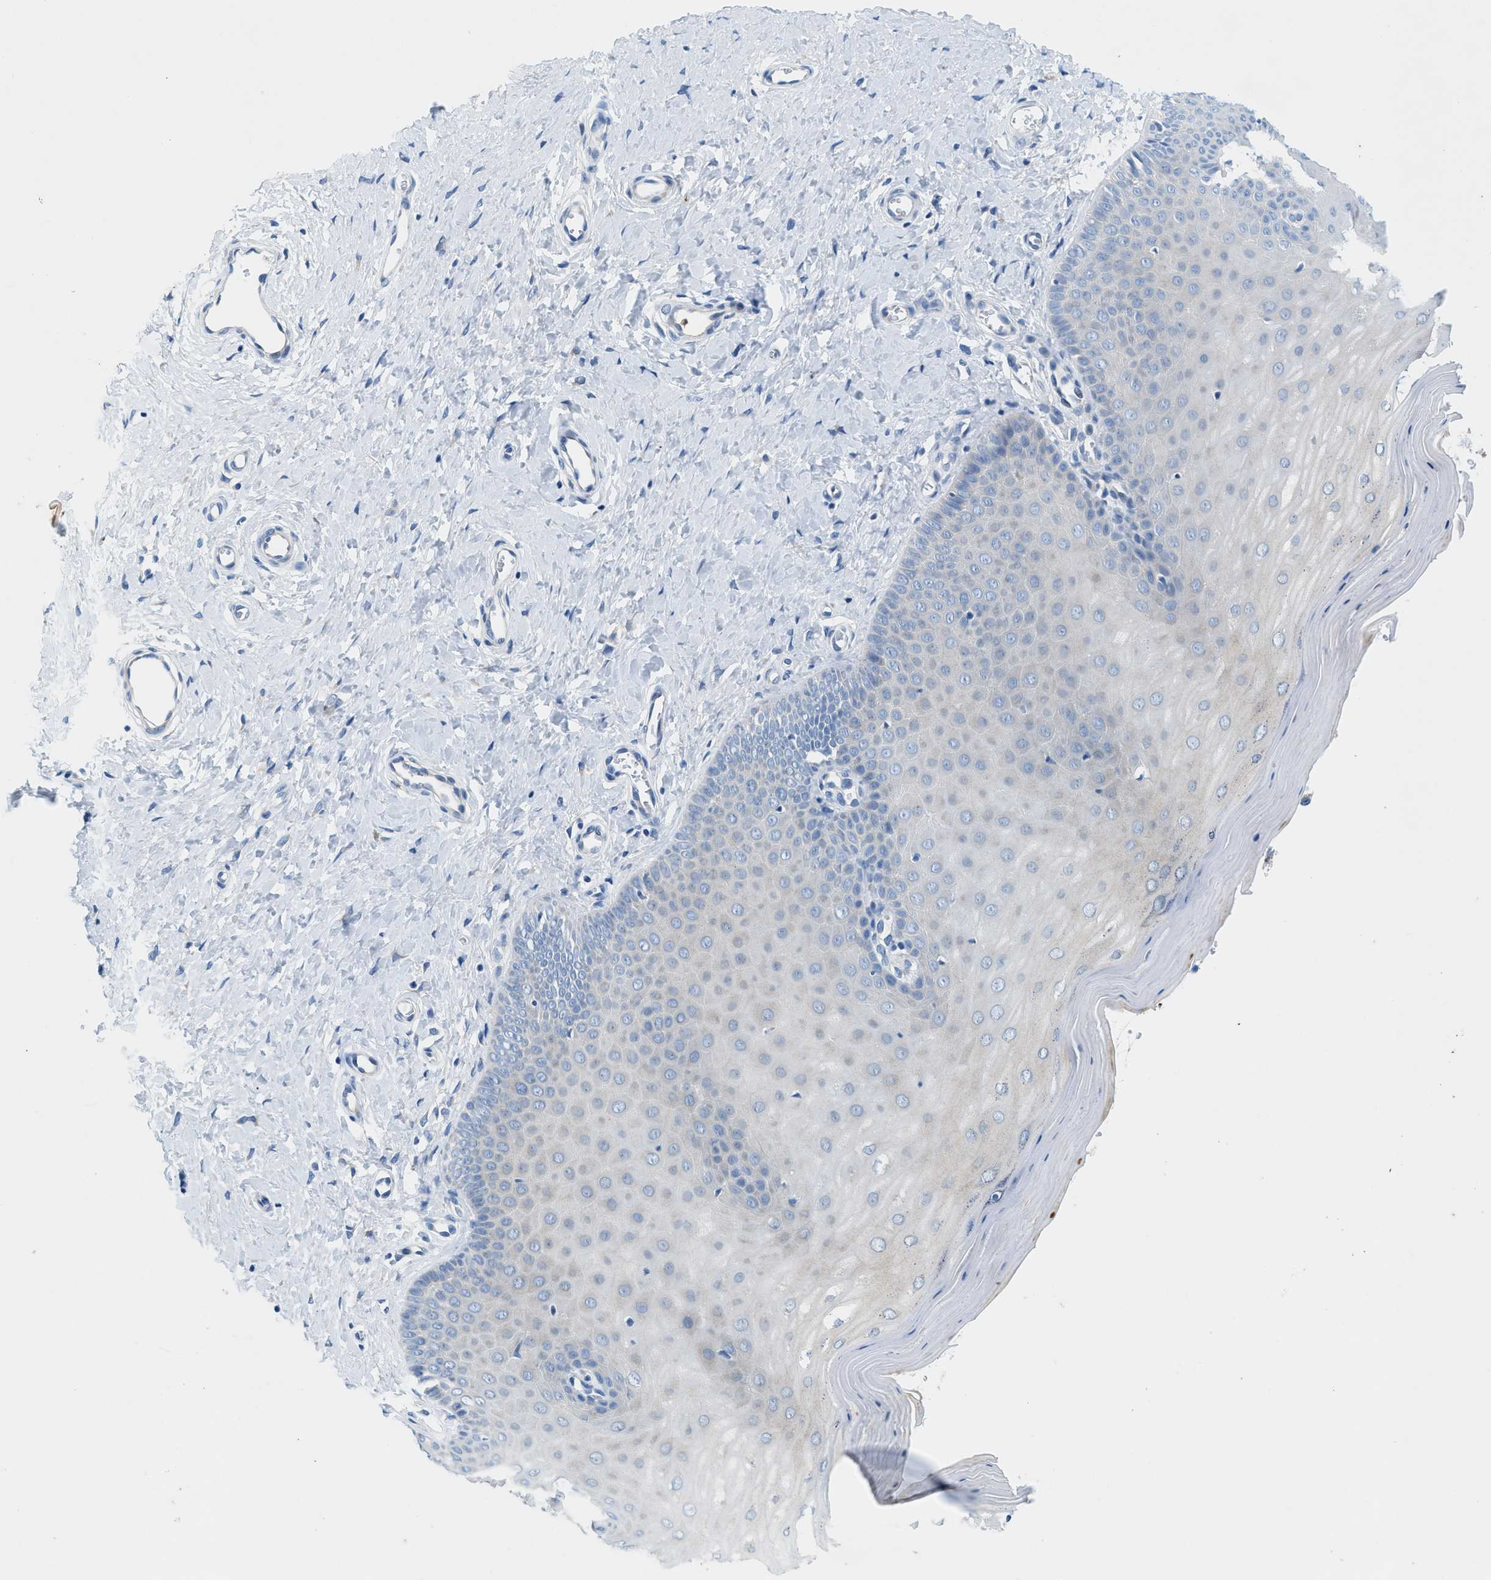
{"staining": {"intensity": "negative", "quantity": "none", "location": "none"}, "tissue": "cervix", "cell_type": "Squamous epithelial cells", "image_type": "normal", "snomed": [{"axis": "morphology", "description": "Normal tissue, NOS"}, {"axis": "topography", "description": "Cervix"}], "caption": "Immunohistochemistry image of benign cervix: cervix stained with DAB exhibits no significant protein positivity in squamous epithelial cells.", "gene": "ZDHHC13", "patient": {"sex": "female", "age": 55}}